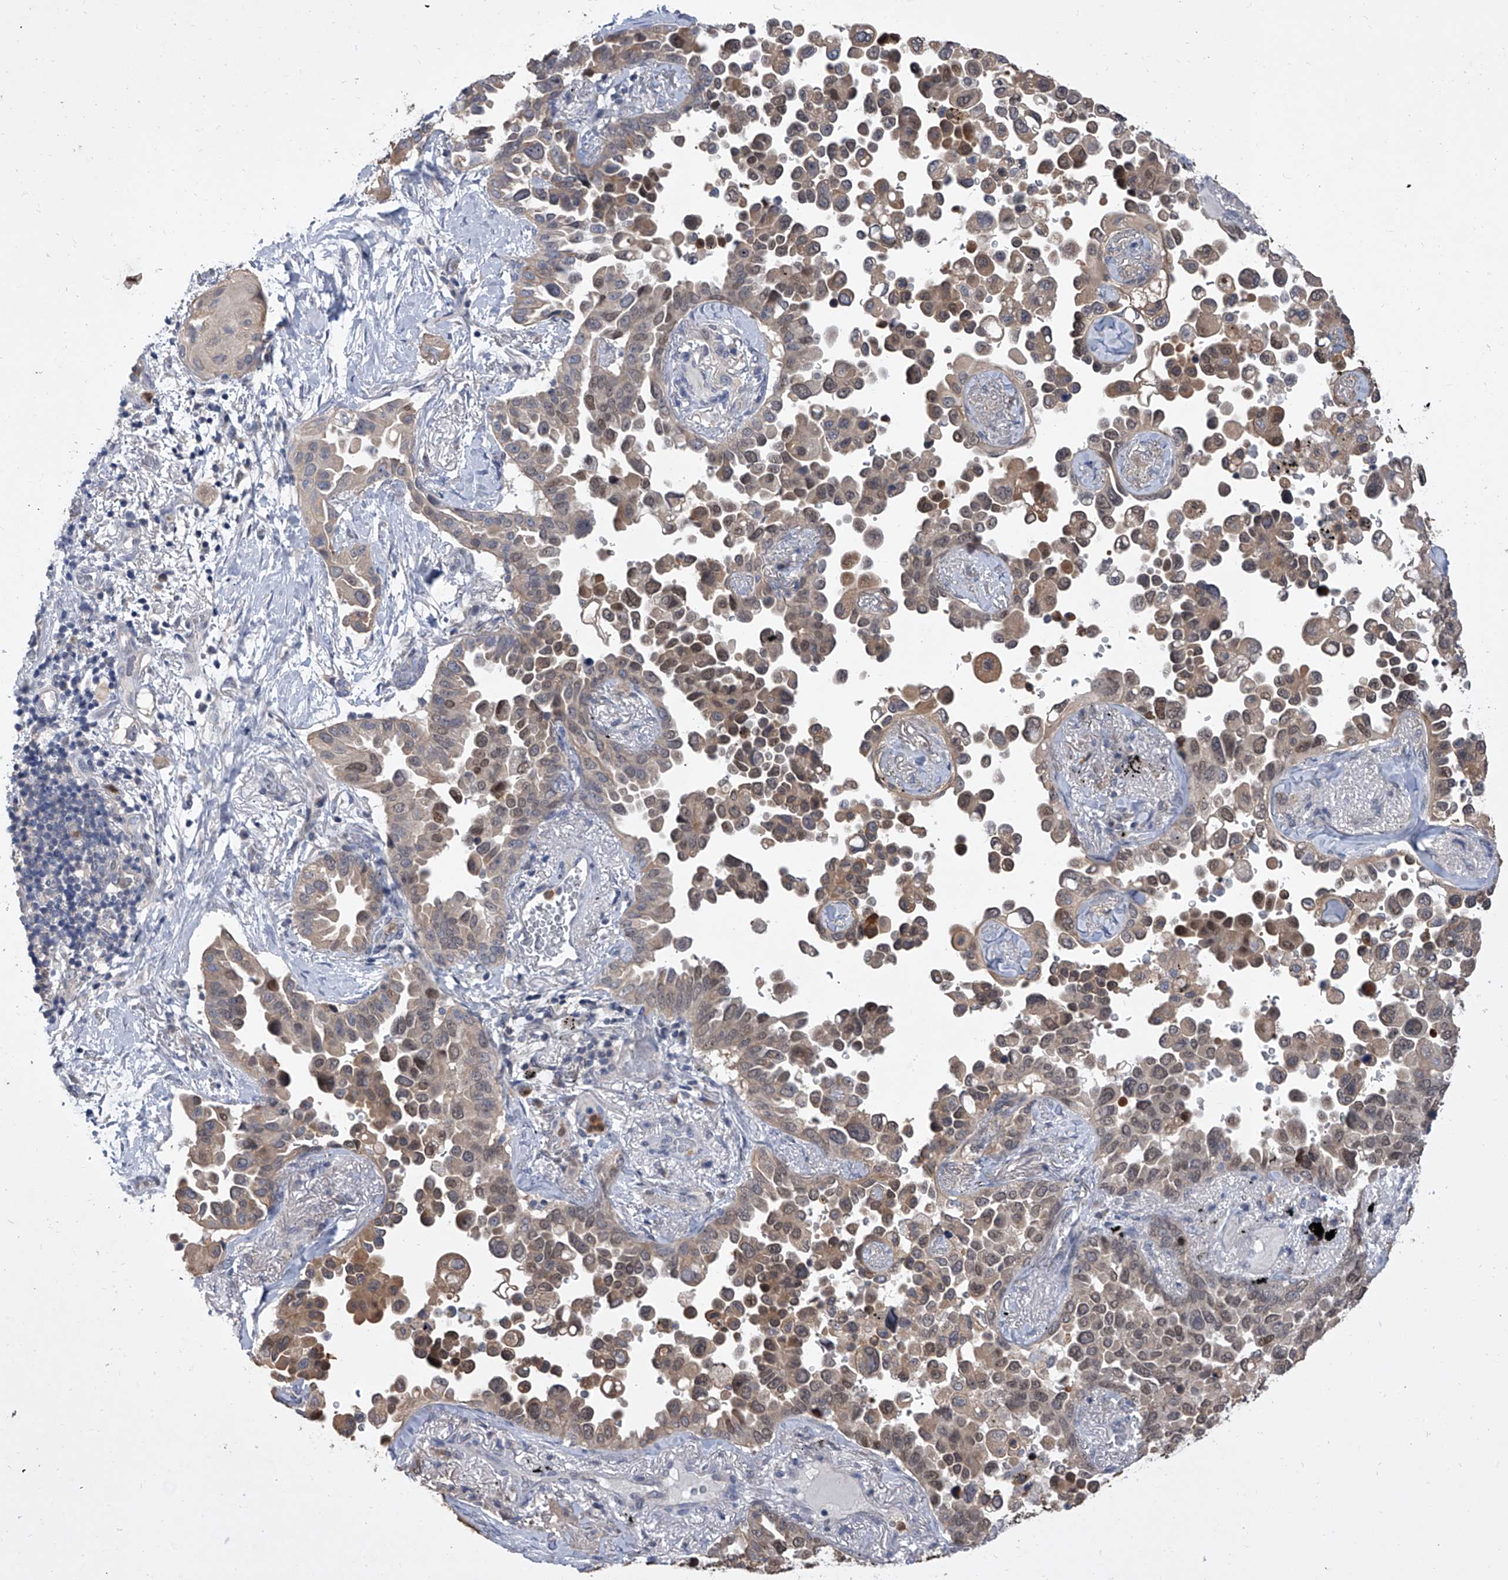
{"staining": {"intensity": "moderate", "quantity": "<25%", "location": "cytoplasmic/membranous,nuclear"}, "tissue": "lung cancer", "cell_type": "Tumor cells", "image_type": "cancer", "snomed": [{"axis": "morphology", "description": "Adenocarcinoma, NOS"}, {"axis": "topography", "description": "Lung"}], "caption": "Adenocarcinoma (lung) stained for a protein shows moderate cytoplasmic/membranous and nuclear positivity in tumor cells.", "gene": "BHLHE23", "patient": {"sex": "female", "age": 67}}